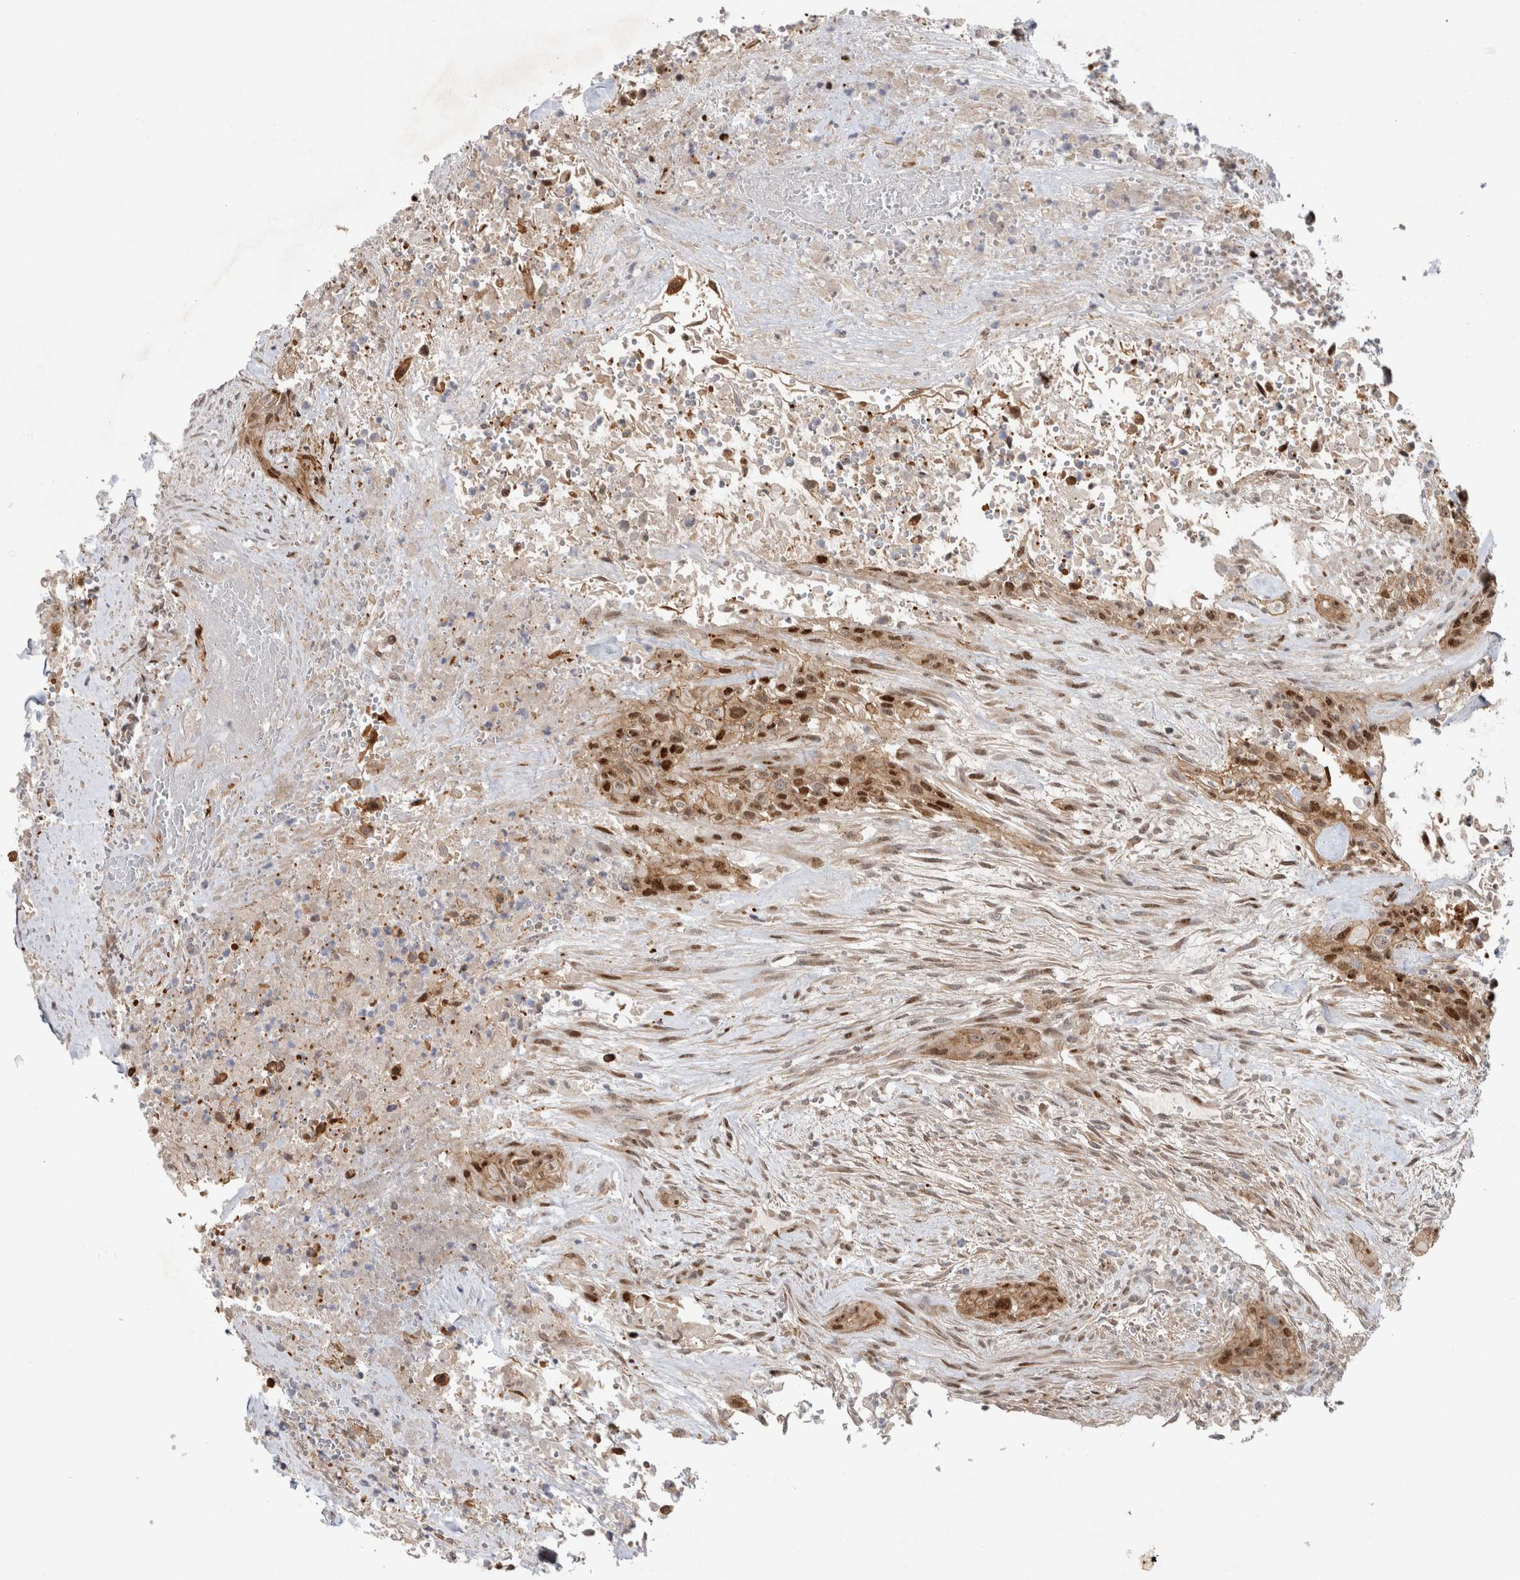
{"staining": {"intensity": "moderate", "quantity": ">75%", "location": "cytoplasmic/membranous,nuclear"}, "tissue": "urothelial cancer", "cell_type": "Tumor cells", "image_type": "cancer", "snomed": [{"axis": "morphology", "description": "Urothelial carcinoma, High grade"}, {"axis": "topography", "description": "Urinary bladder"}], "caption": "Tumor cells display medium levels of moderate cytoplasmic/membranous and nuclear expression in approximately >75% of cells in human high-grade urothelial carcinoma. The protein of interest is stained brown, and the nuclei are stained in blue (DAB IHC with brightfield microscopy, high magnification).", "gene": "TCF4", "patient": {"sex": "male", "age": 35}}